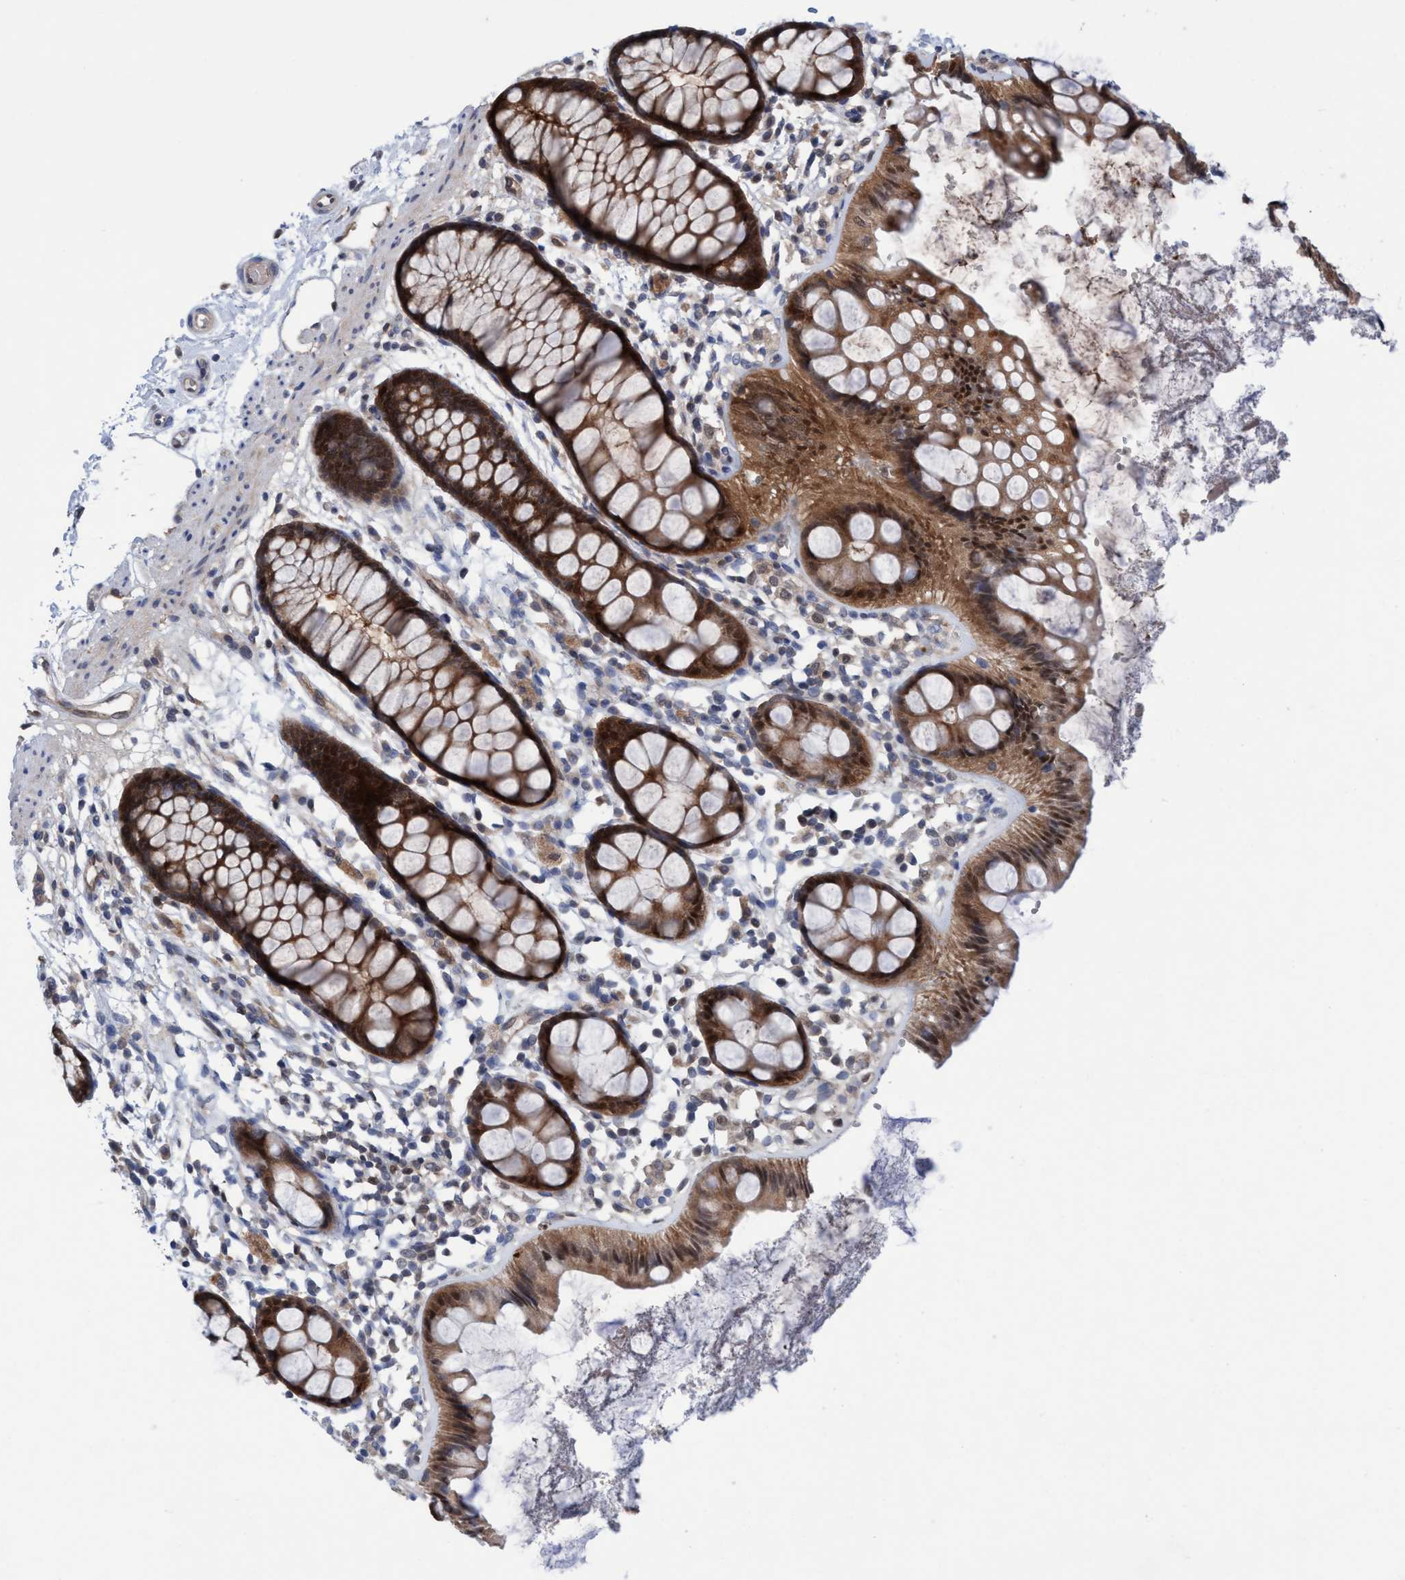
{"staining": {"intensity": "strong", "quantity": ">75%", "location": "cytoplasmic/membranous,nuclear"}, "tissue": "rectum", "cell_type": "Glandular cells", "image_type": "normal", "snomed": [{"axis": "morphology", "description": "Normal tissue, NOS"}, {"axis": "topography", "description": "Rectum"}], "caption": "High-power microscopy captured an immunohistochemistry (IHC) histopathology image of benign rectum, revealing strong cytoplasmic/membranous,nuclear expression in about >75% of glandular cells.", "gene": "GLOD4", "patient": {"sex": "female", "age": 66}}